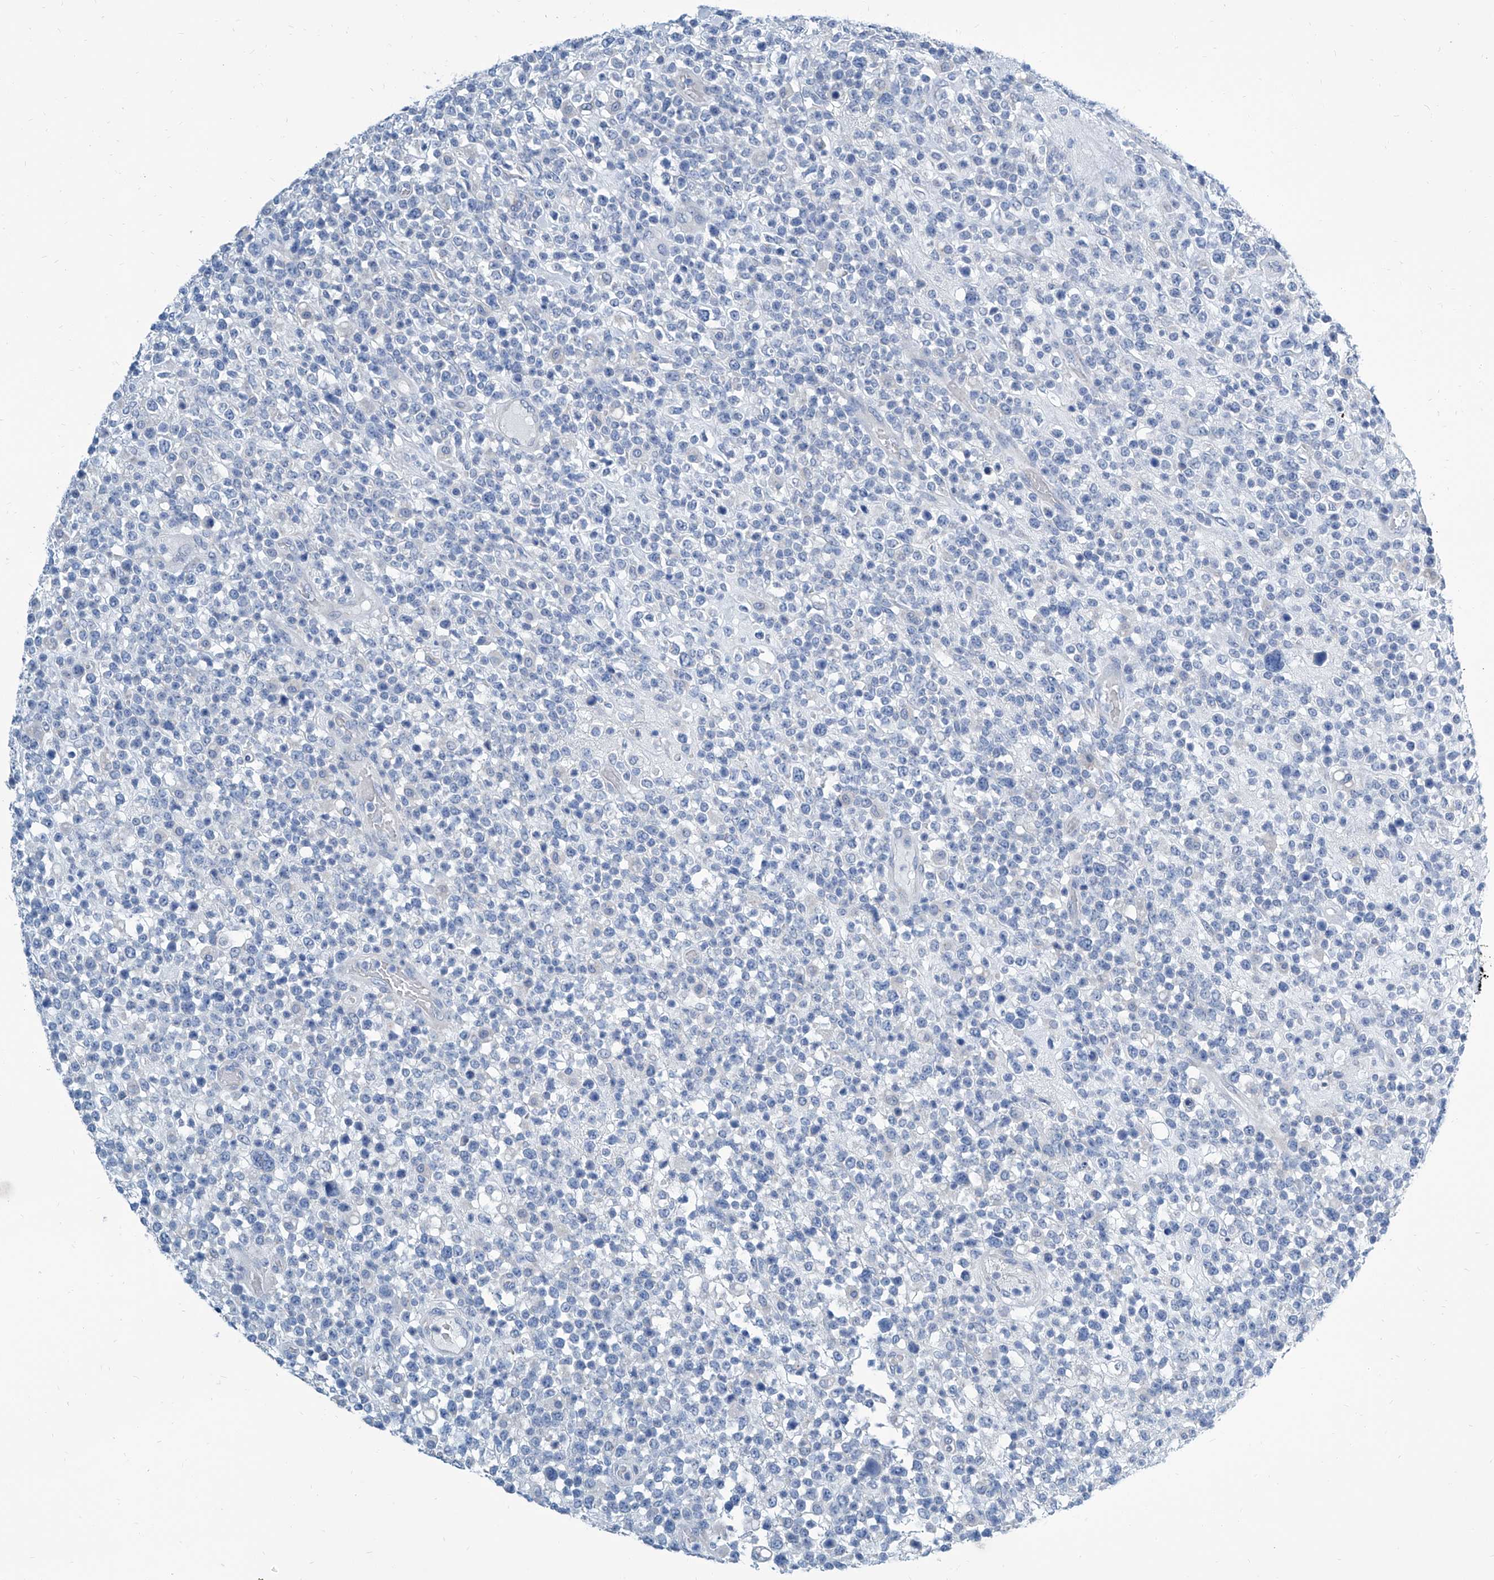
{"staining": {"intensity": "negative", "quantity": "none", "location": "none"}, "tissue": "lymphoma", "cell_type": "Tumor cells", "image_type": "cancer", "snomed": [{"axis": "morphology", "description": "Malignant lymphoma, non-Hodgkin's type, High grade"}, {"axis": "topography", "description": "Colon"}], "caption": "The IHC photomicrograph has no significant positivity in tumor cells of lymphoma tissue. (DAB immunohistochemistry with hematoxylin counter stain).", "gene": "ZNF519", "patient": {"sex": "female", "age": 53}}